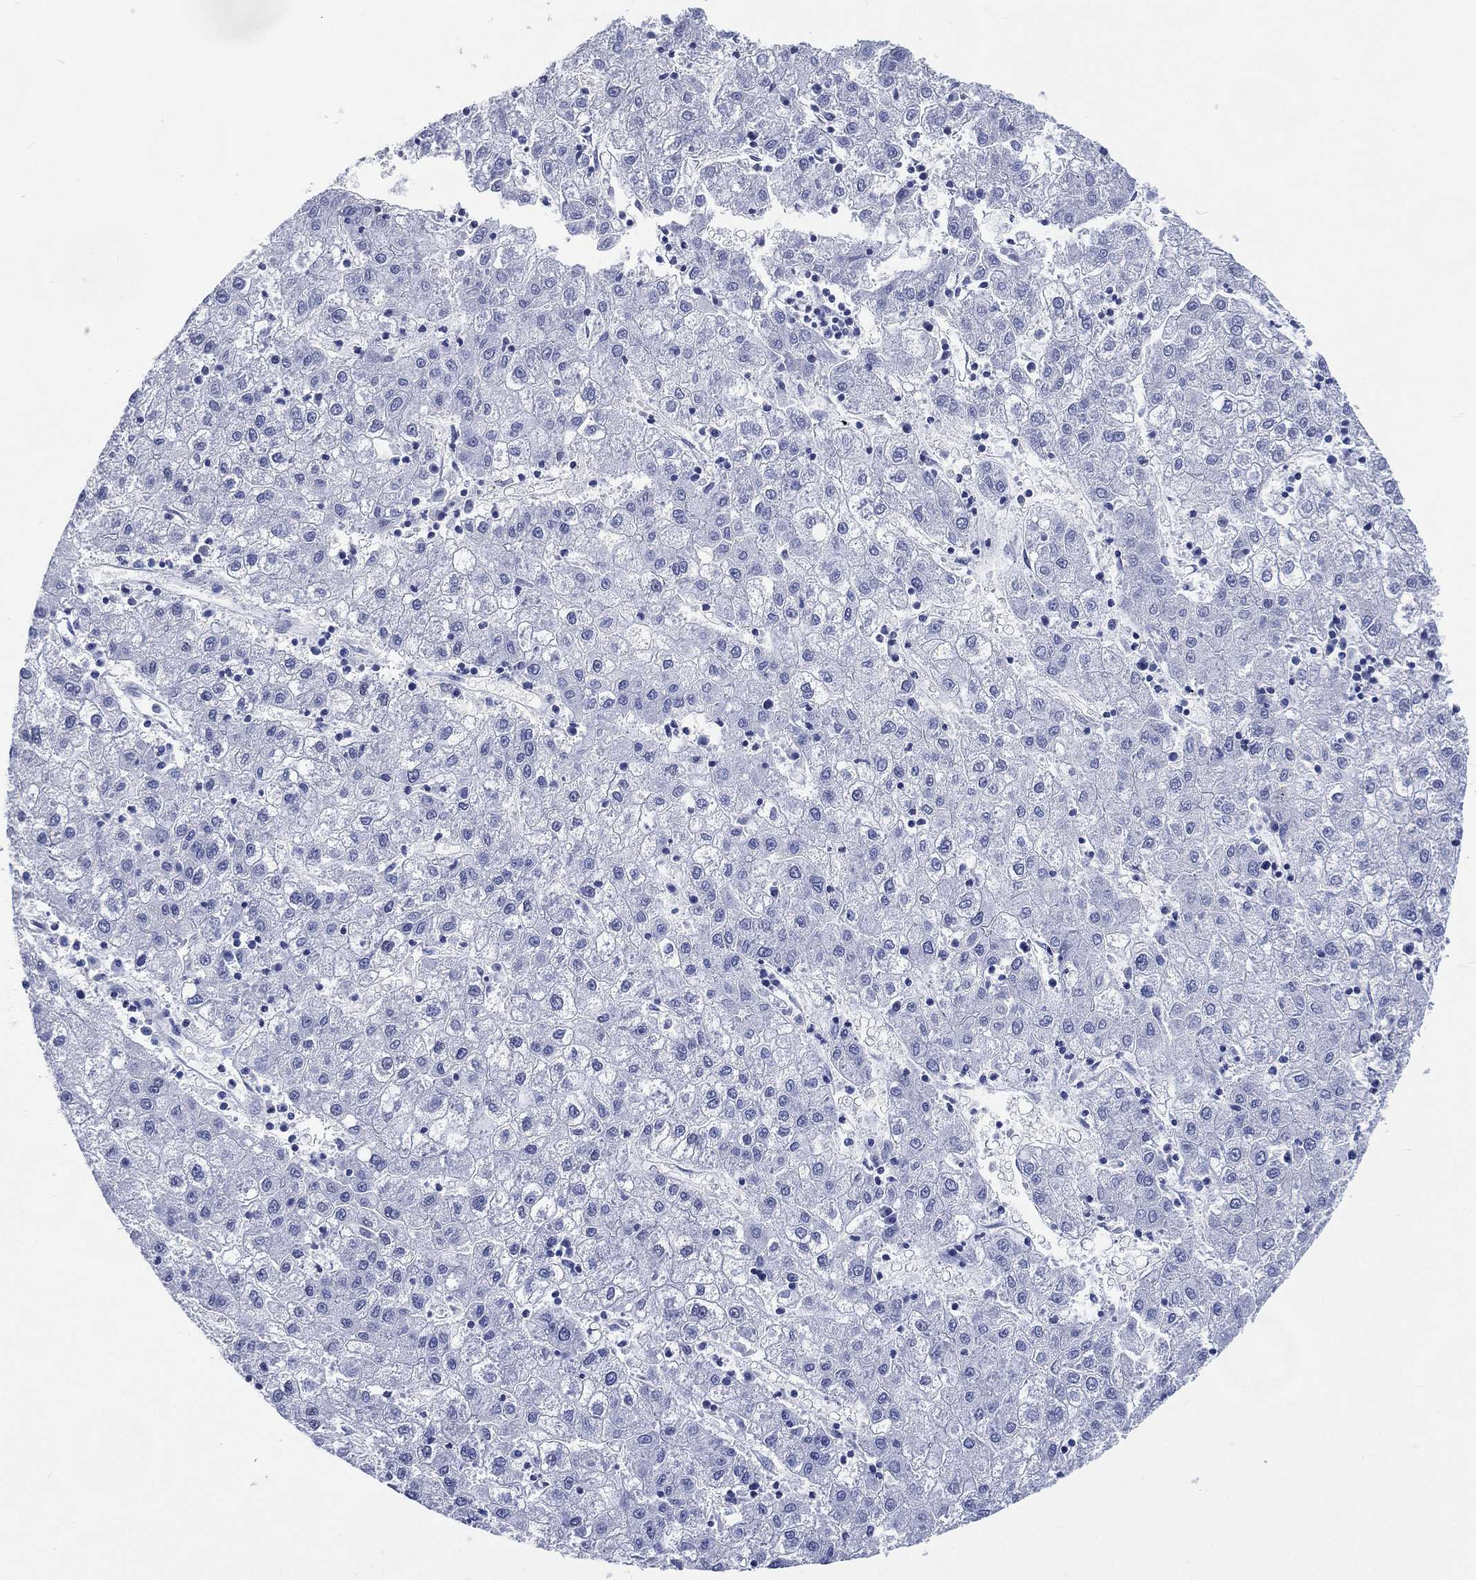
{"staining": {"intensity": "negative", "quantity": "none", "location": "none"}, "tissue": "liver cancer", "cell_type": "Tumor cells", "image_type": "cancer", "snomed": [{"axis": "morphology", "description": "Carcinoma, Hepatocellular, NOS"}, {"axis": "topography", "description": "Liver"}], "caption": "Histopathology image shows no significant protein staining in tumor cells of liver cancer.", "gene": "TMEM247", "patient": {"sex": "male", "age": 72}}